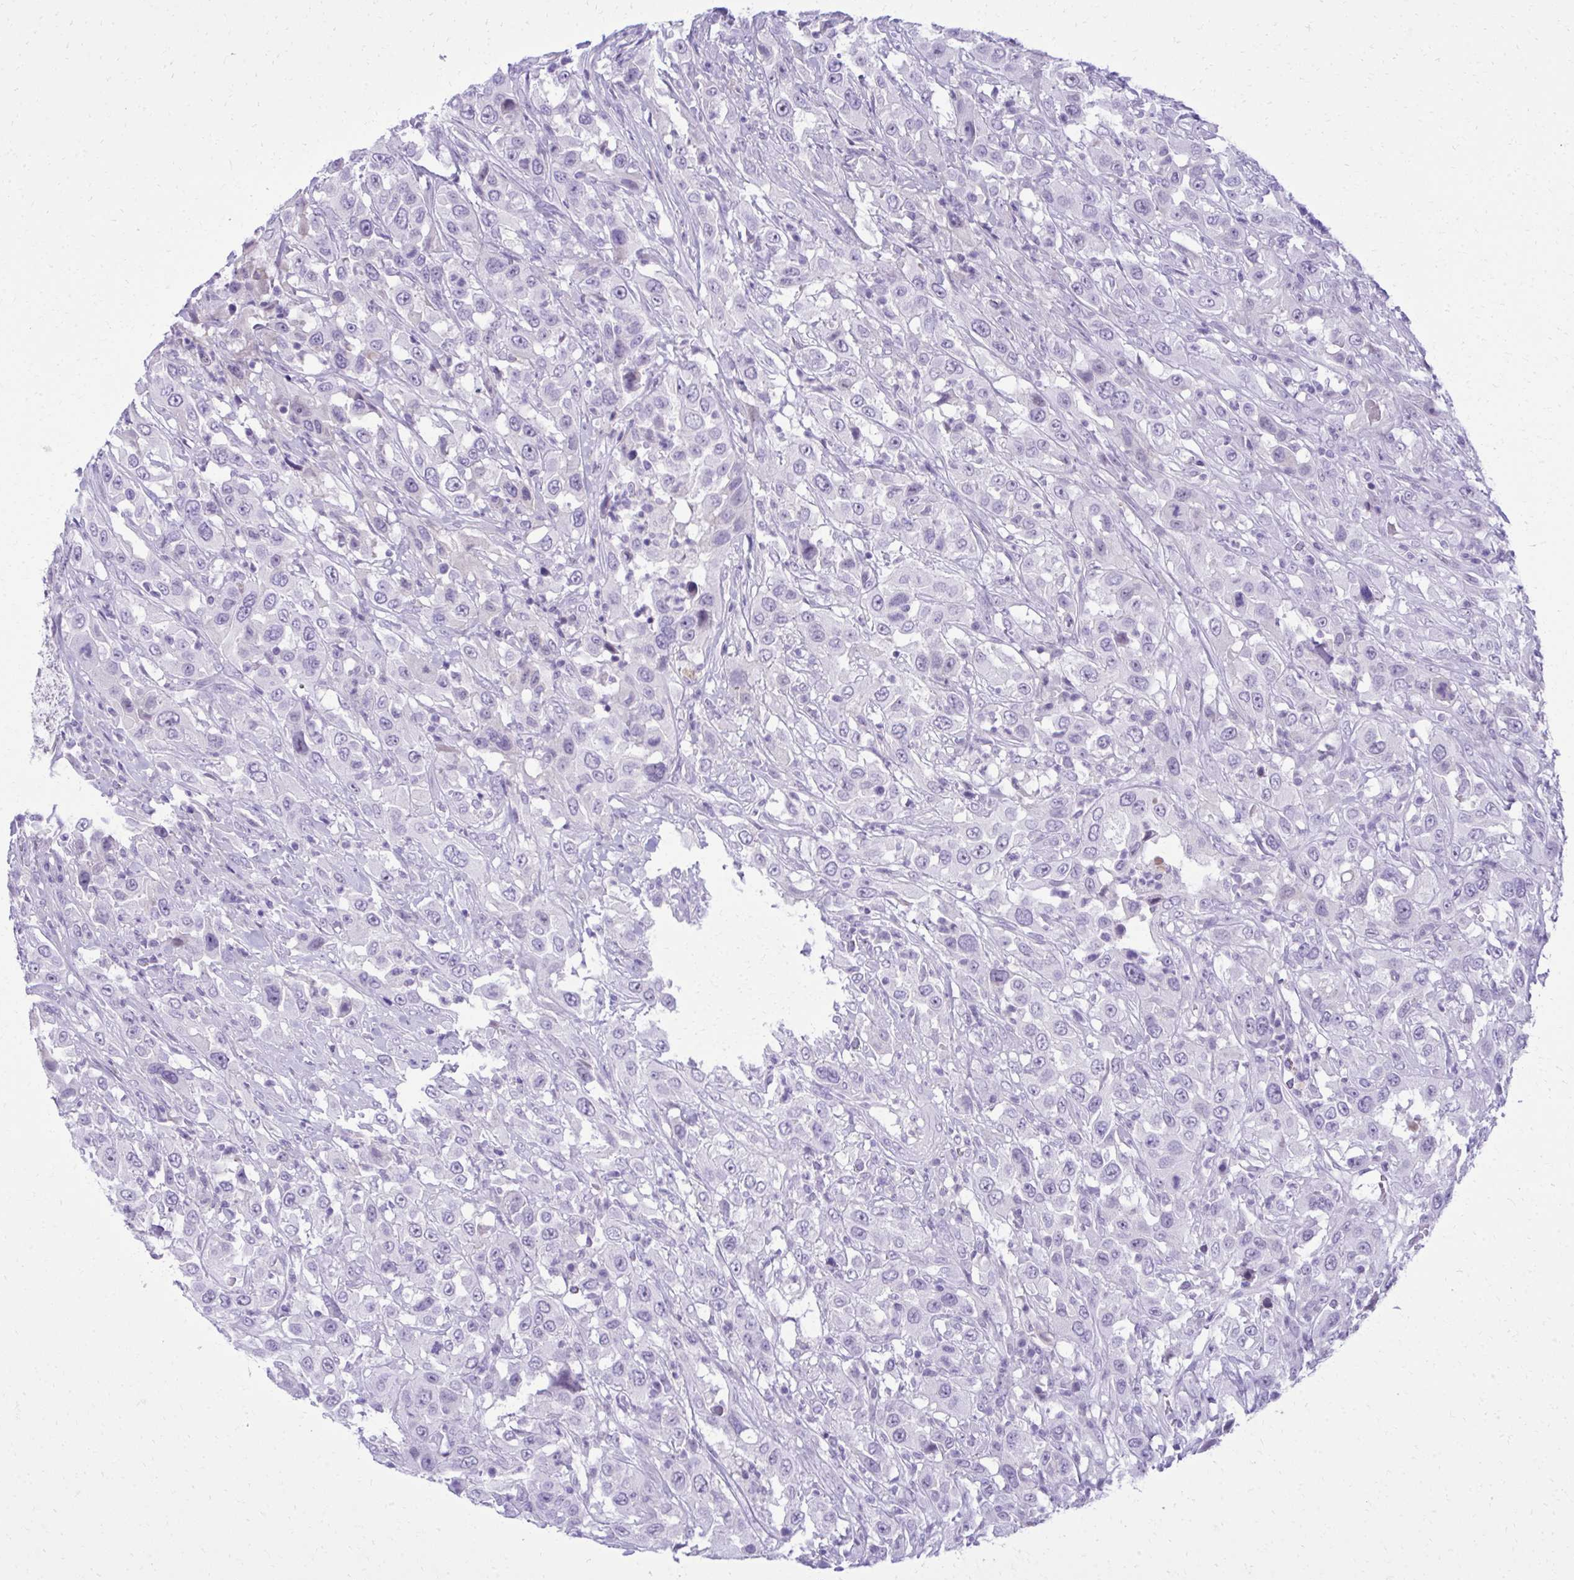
{"staining": {"intensity": "negative", "quantity": "none", "location": "none"}, "tissue": "urothelial cancer", "cell_type": "Tumor cells", "image_type": "cancer", "snomed": [{"axis": "morphology", "description": "Urothelial carcinoma, High grade"}, {"axis": "topography", "description": "Urinary bladder"}], "caption": "Tumor cells are negative for brown protein staining in urothelial carcinoma (high-grade).", "gene": "PITPNM3", "patient": {"sex": "male", "age": 61}}